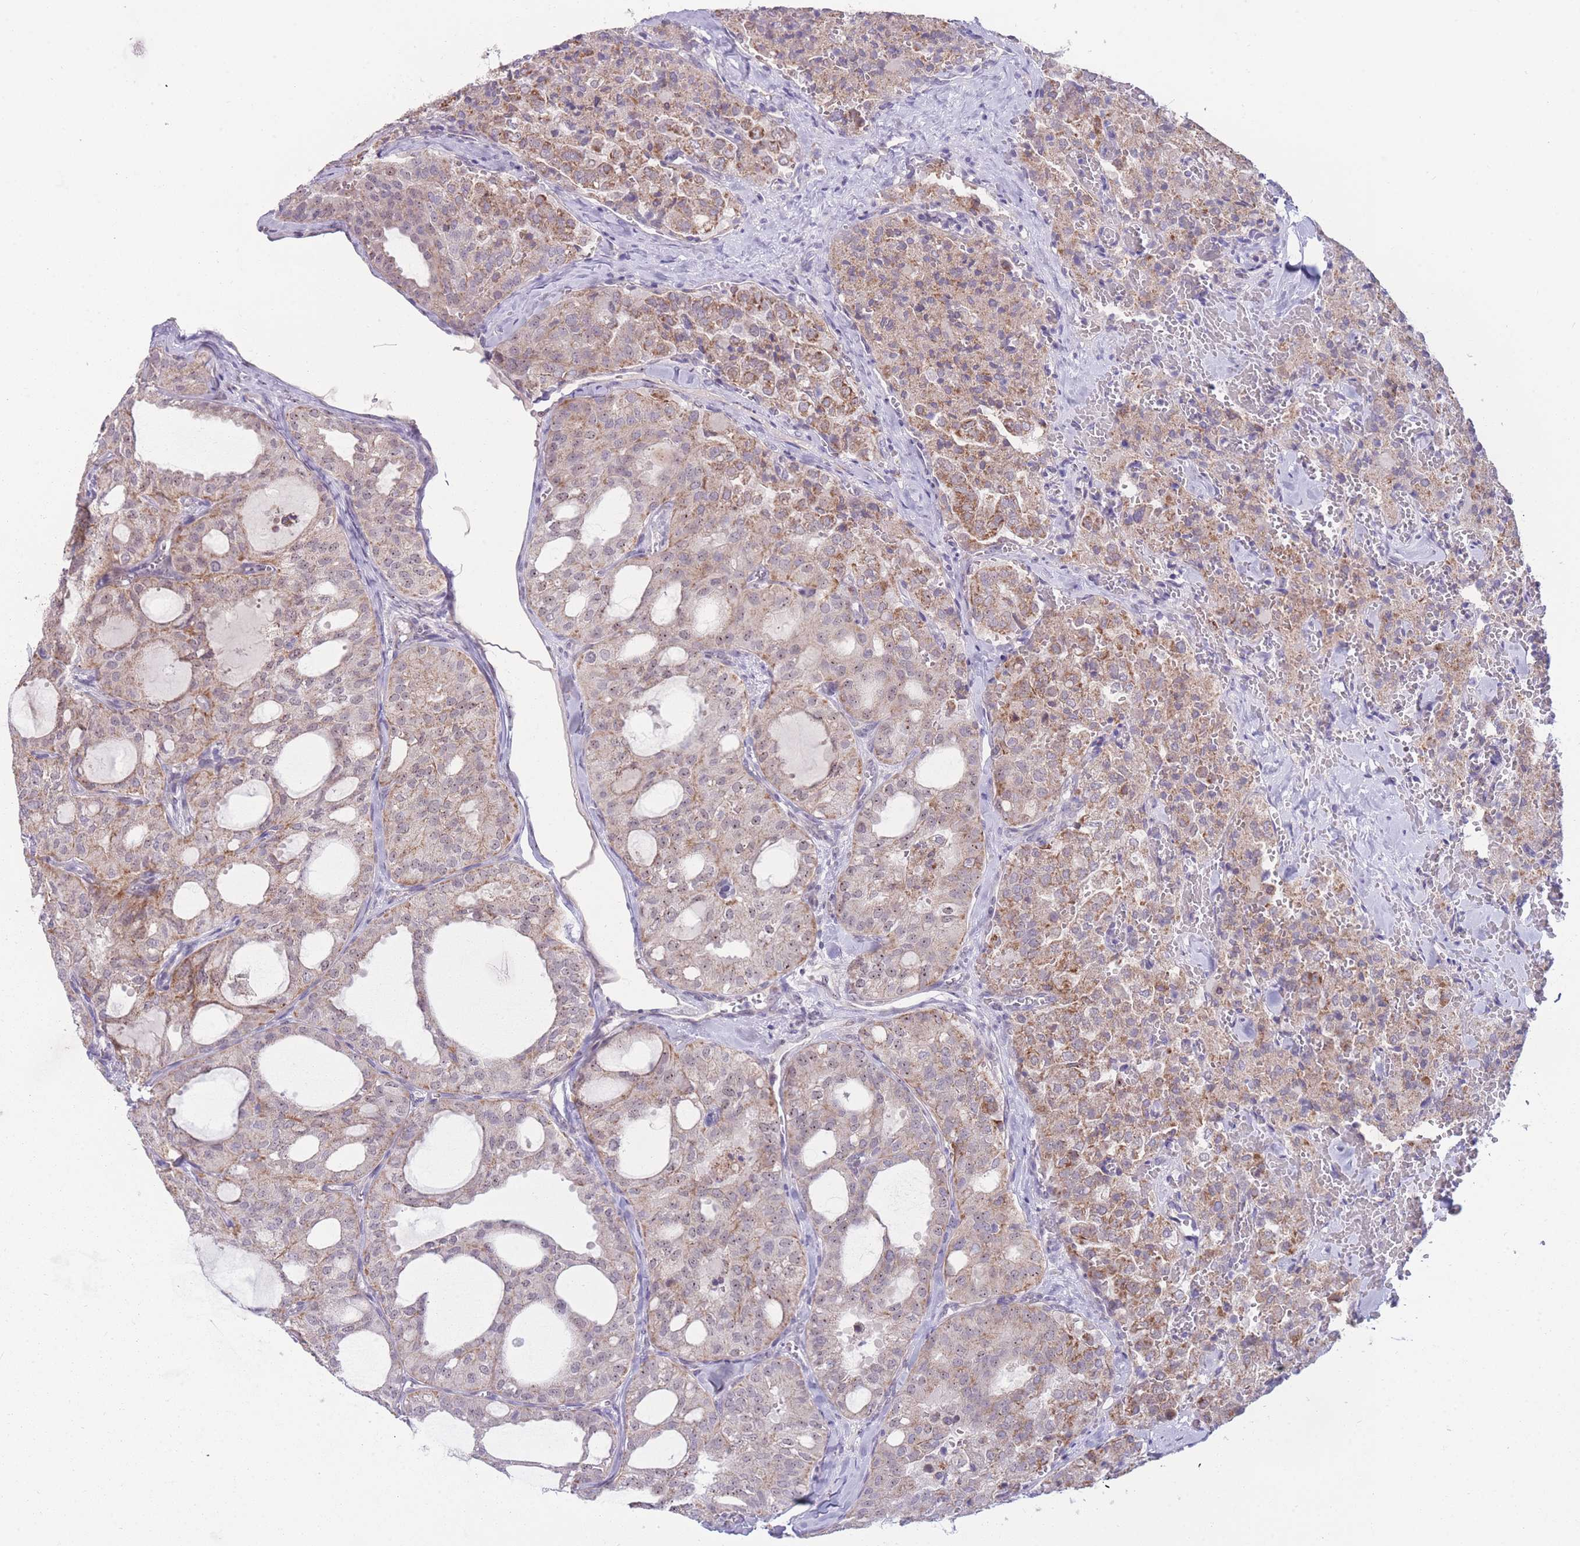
{"staining": {"intensity": "moderate", "quantity": "25%-75%", "location": "cytoplasmic/membranous"}, "tissue": "thyroid cancer", "cell_type": "Tumor cells", "image_type": "cancer", "snomed": [{"axis": "morphology", "description": "Follicular adenoma carcinoma, NOS"}, {"axis": "topography", "description": "Thyroid gland"}], "caption": "Immunohistochemical staining of human thyroid cancer exhibits medium levels of moderate cytoplasmic/membranous expression in about 25%-75% of tumor cells.", "gene": "MCIDAS", "patient": {"sex": "male", "age": 75}}